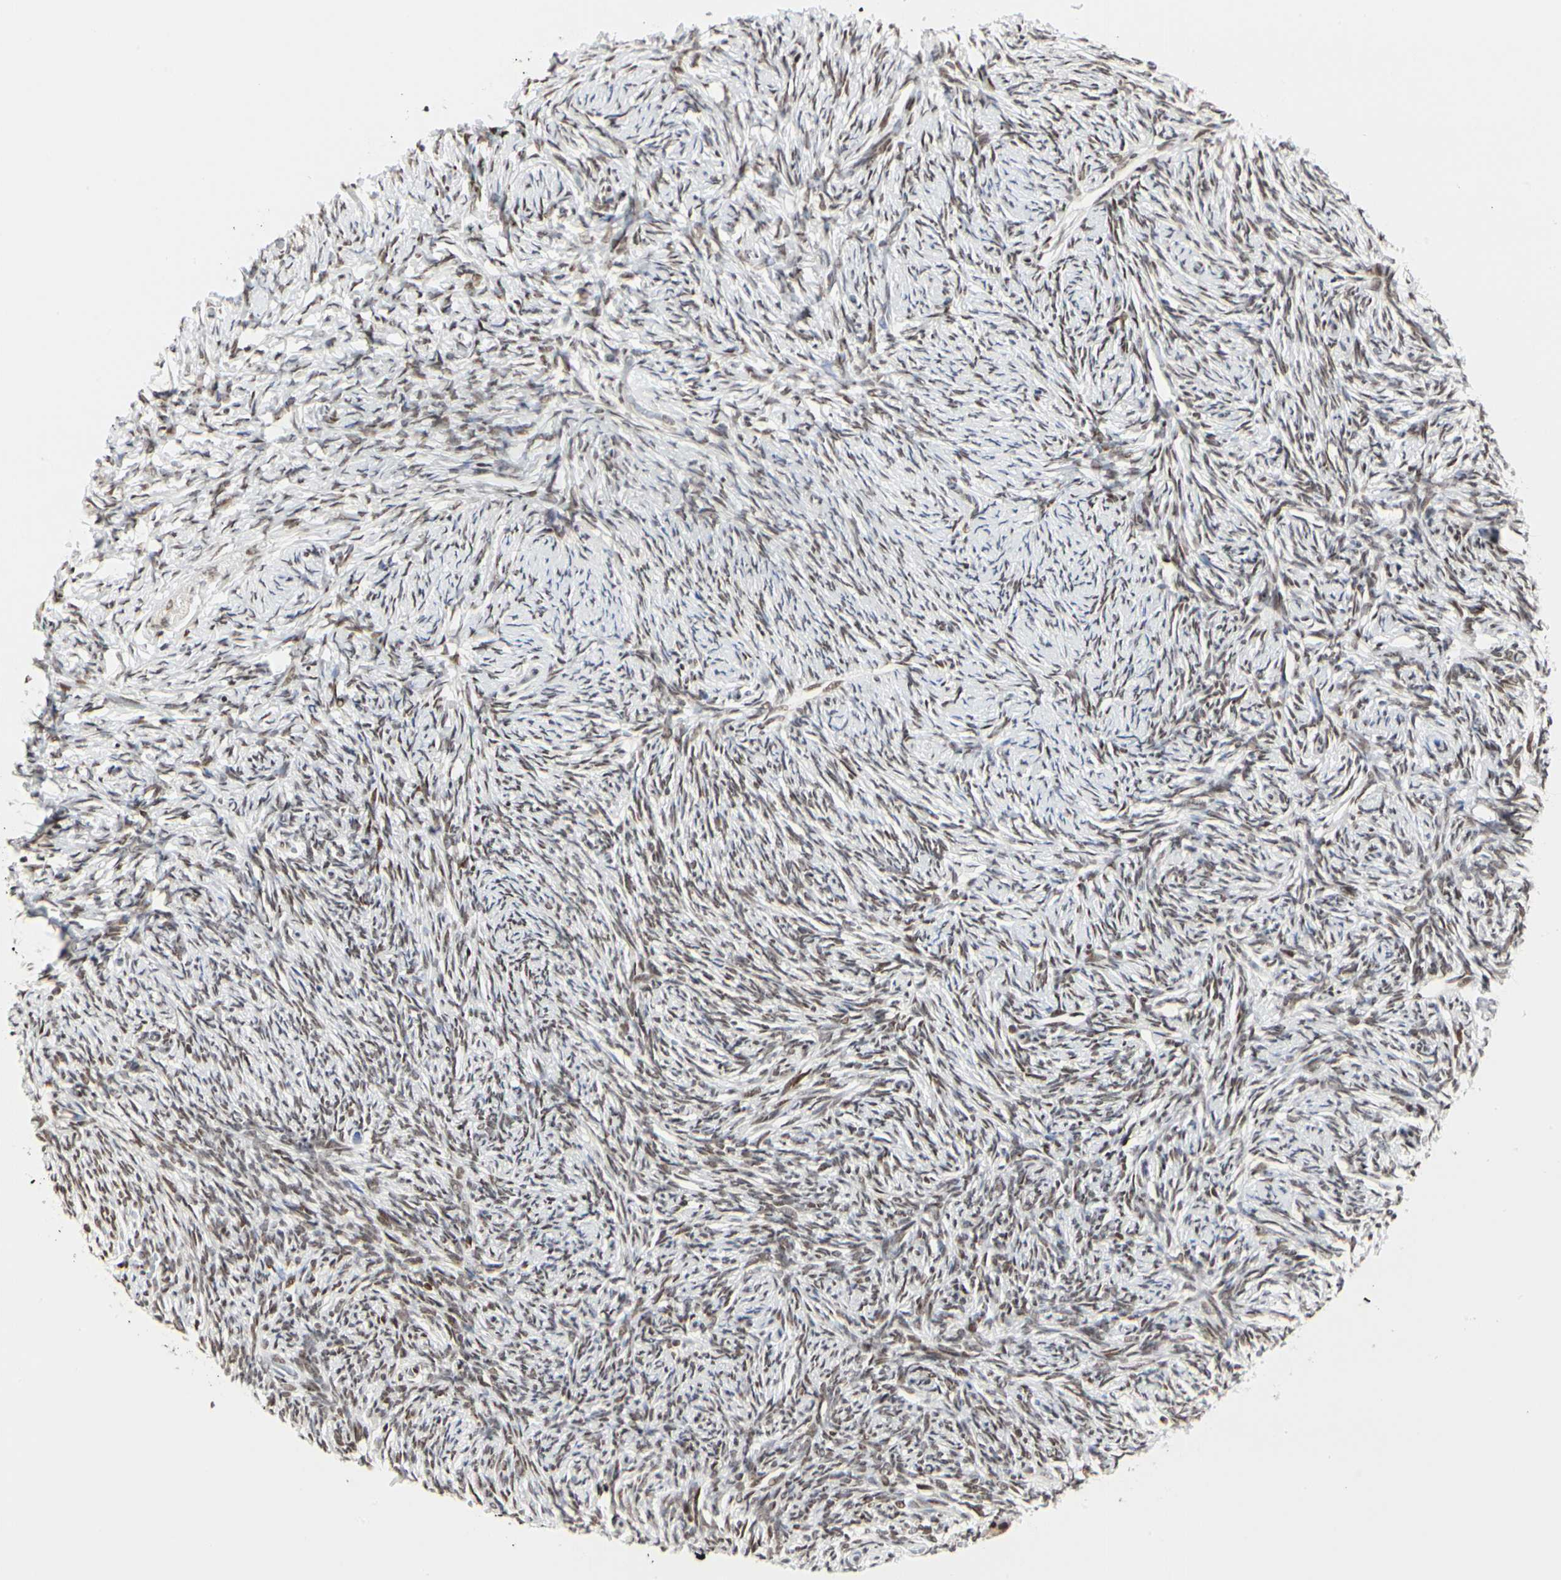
{"staining": {"intensity": "moderate", "quantity": "25%-75%", "location": "nuclear"}, "tissue": "ovary", "cell_type": "Follicle cells", "image_type": "normal", "snomed": [{"axis": "morphology", "description": "Normal tissue, NOS"}, {"axis": "topography", "description": "Ovary"}], "caption": "This photomicrograph shows unremarkable ovary stained with immunohistochemistry (IHC) to label a protein in brown. The nuclear of follicle cells show moderate positivity for the protein. Nuclei are counter-stained blue.", "gene": "PRMT3", "patient": {"sex": "female", "age": 60}}